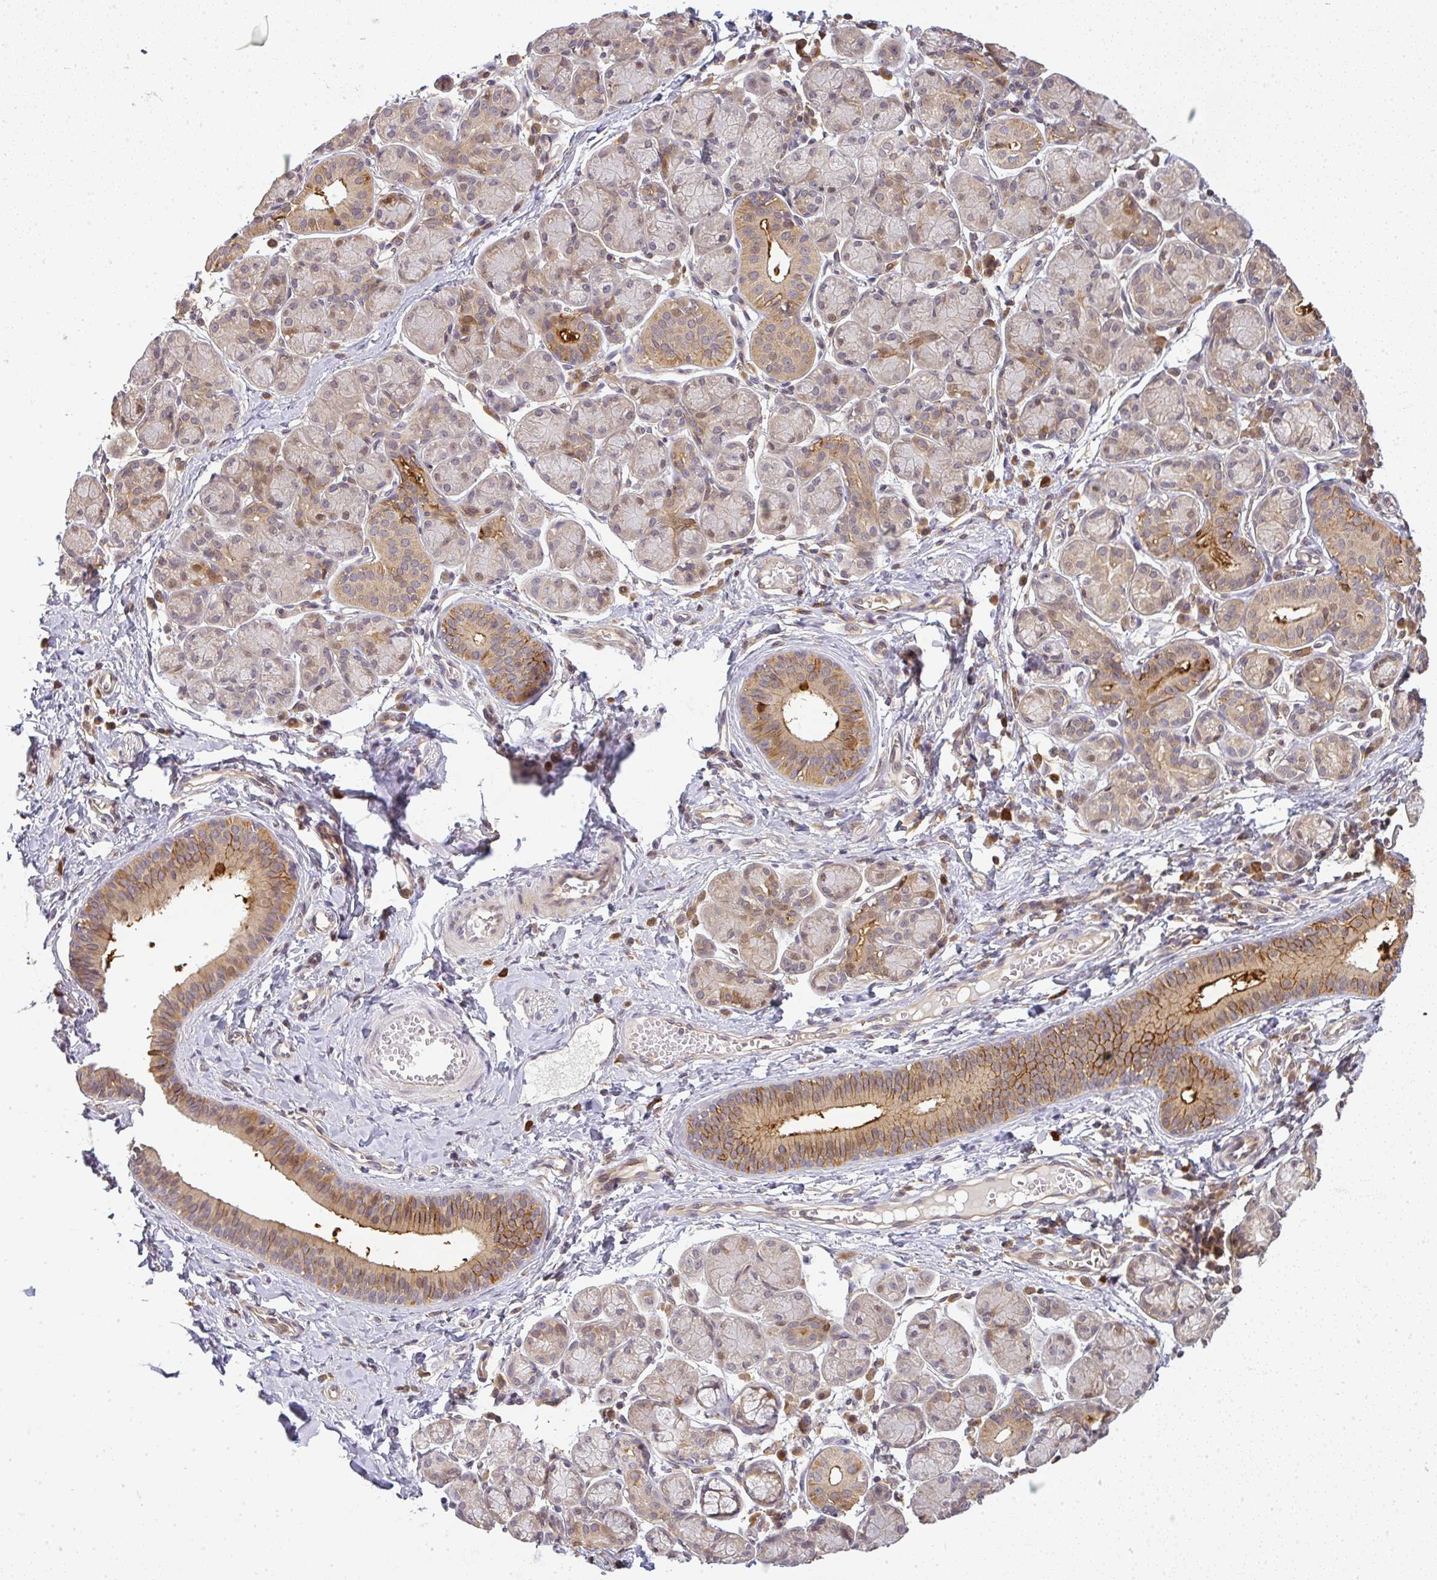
{"staining": {"intensity": "moderate", "quantity": "<25%", "location": "cytoplasmic/membranous"}, "tissue": "salivary gland", "cell_type": "Glandular cells", "image_type": "normal", "snomed": [{"axis": "morphology", "description": "Normal tissue, NOS"}, {"axis": "morphology", "description": "Inflammation, NOS"}, {"axis": "topography", "description": "Lymph node"}, {"axis": "topography", "description": "Salivary gland"}], "caption": "The image exhibits staining of benign salivary gland, revealing moderate cytoplasmic/membranous protein positivity (brown color) within glandular cells. The staining was performed using DAB to visualize the protein expression in brown, while the nuclei were stained in blue with hematoxylin (Magnification: 20x).", "gene": "FAM153A", "patient": {"sex": "male", "age": 3}}